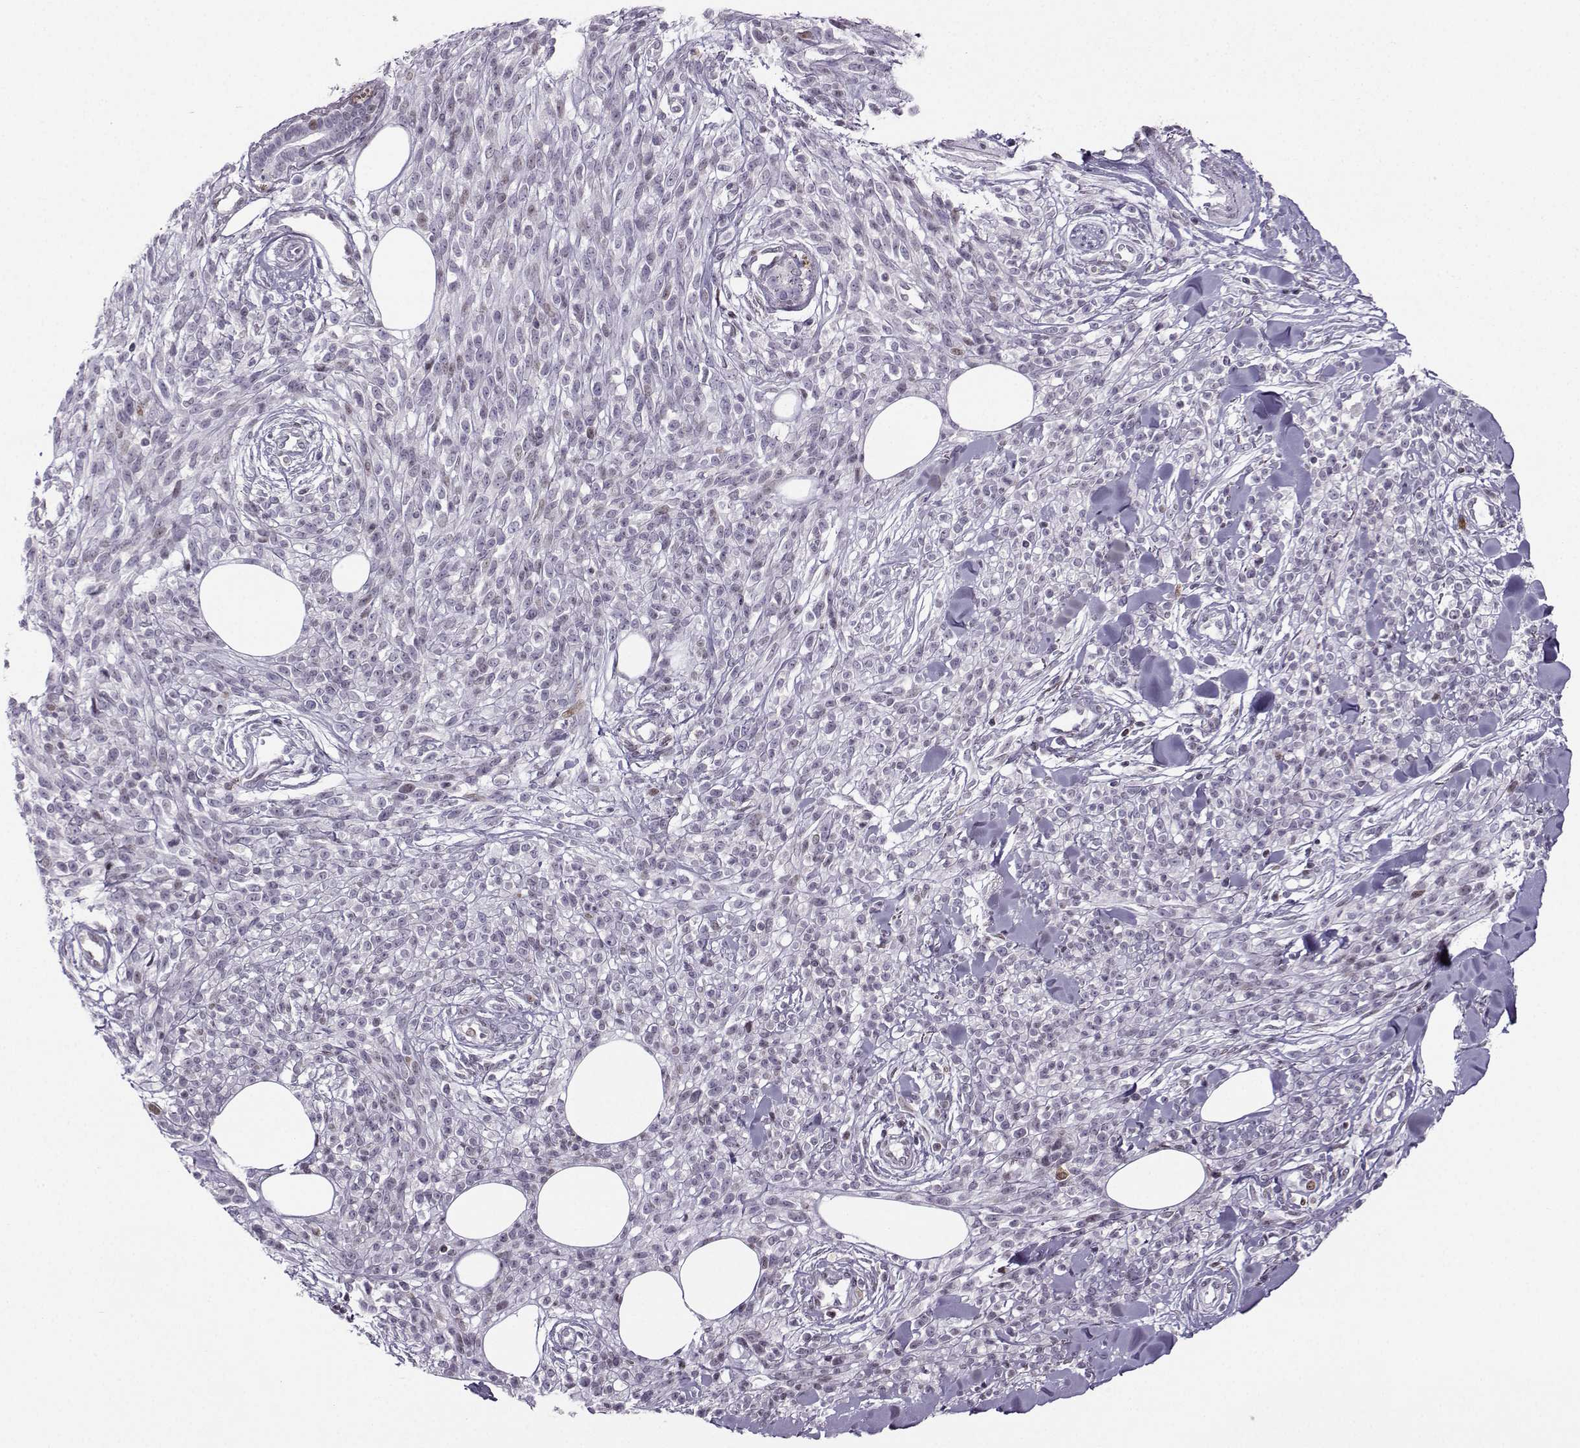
{"staining": {"intensity": "negative", "quantity": "none", "location": "none"}, "tissue": "melanoma", "cell_type": "Tumor cells", "image_type": "cancer", "snomed": [{"axis": "morphology", "description": "Malignant melanoma, NOS"}, {"axis": "topography", "description": "Skin"}, {"axis": "topography", "description": "Skin of trunk"}], "caption": "Immunohistochemistry of human melanoma reveals no staining in tumor cells.", "gene": "ZNF19", "patient": {"sex": "male", "age": 74}}